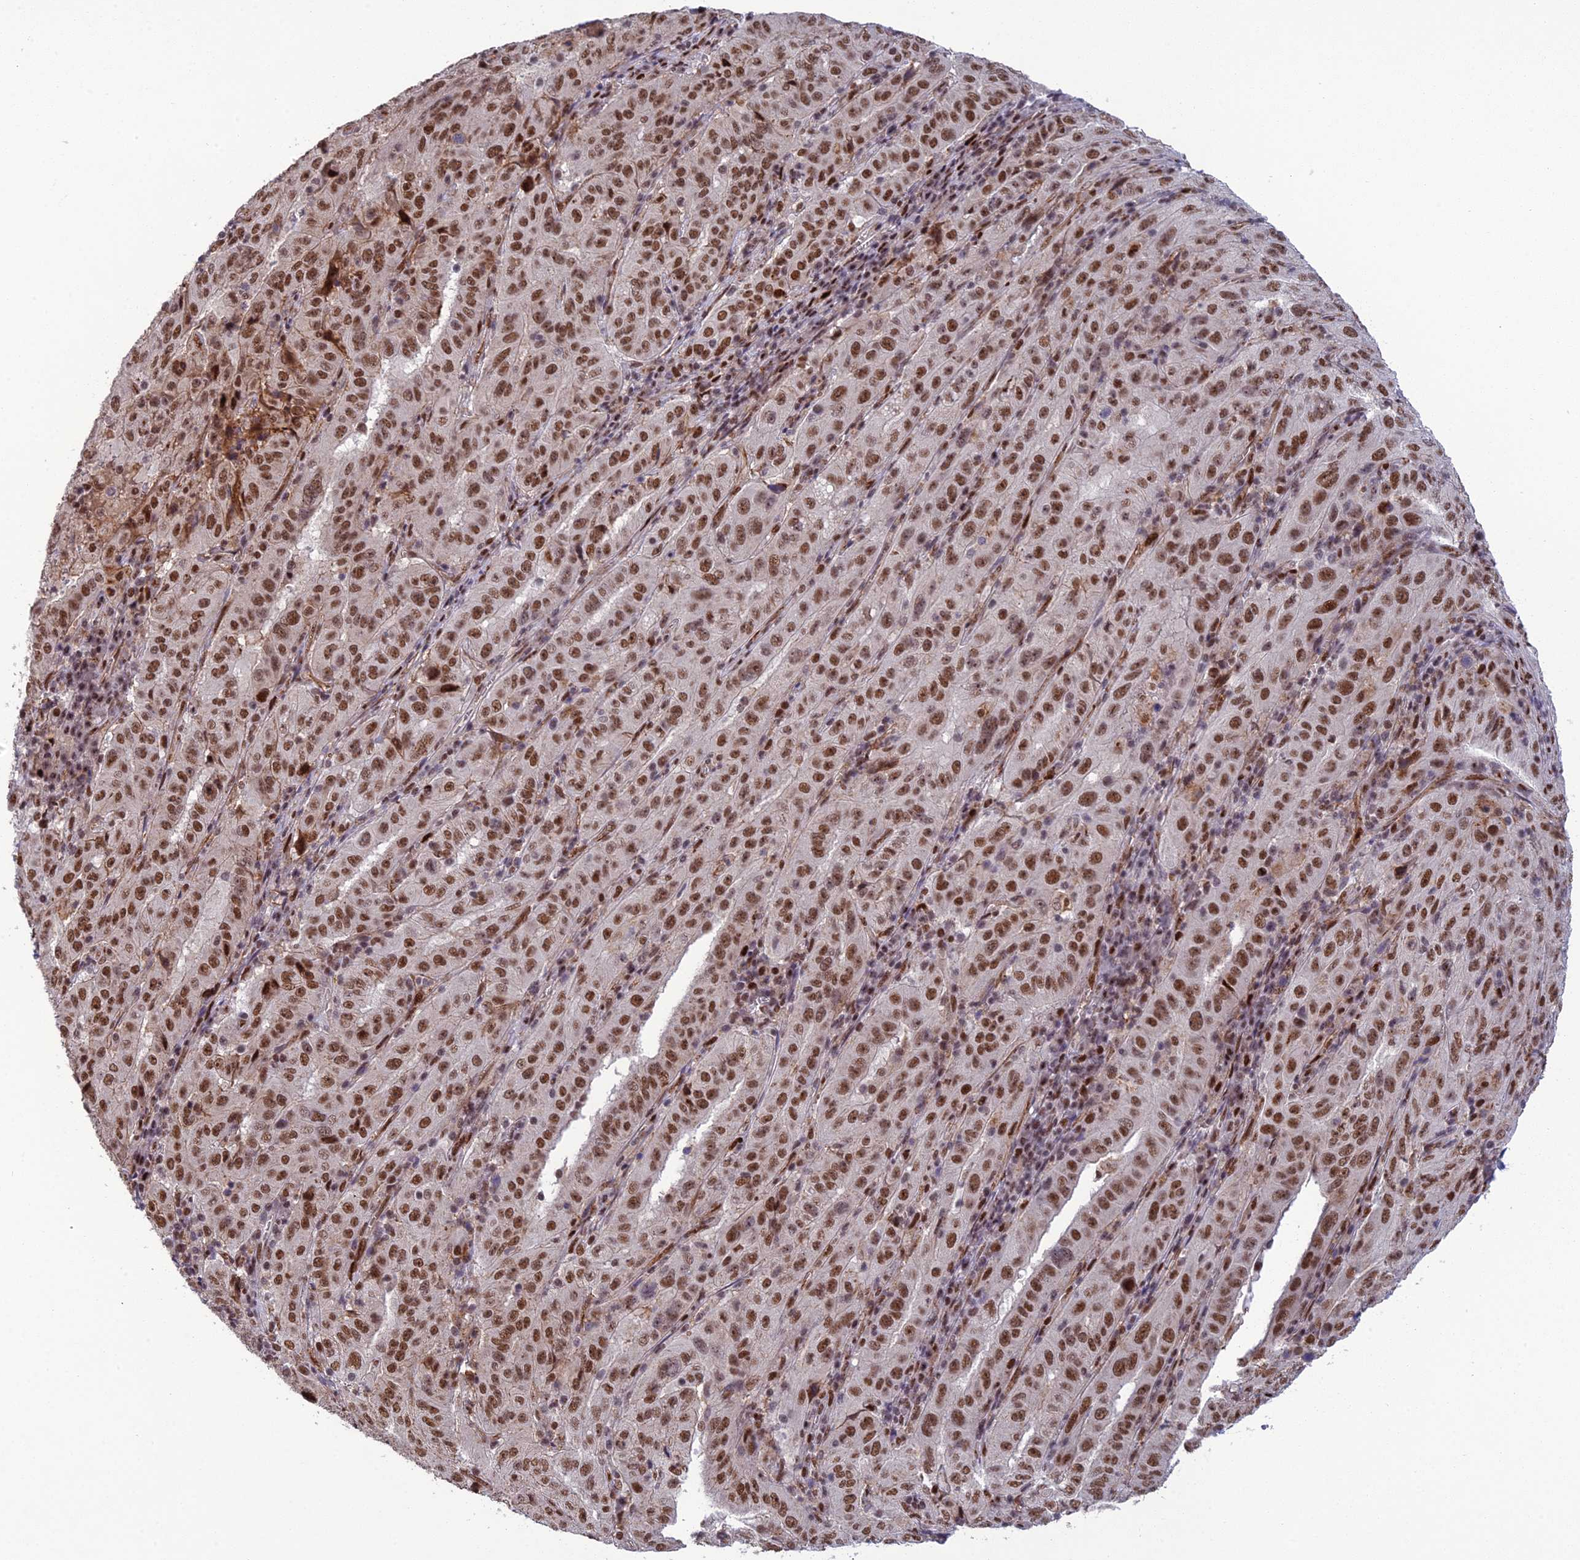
{"staining": {"intensity": "moderate", "quantity": ">75%", "location": "nuclear"}, "tissue": "pancreatic cancer", "cell_type": "Tumor cells", "image_type": "cancer", "snomed": [{"axis": "morphology", "description": "Adenocarcinoma, NOS"}, {"axis": "topography", "description": "Pancreas"}], "caption": "Immunohistochemical staining of human pancreatic cancer (adenocarcinoma) shows medium levels of moderate nuclear protein expression in about >75% of tumor cells. The protein is shown in brown color, while the nuclei are stained blue.", "gene": "RANBP3", "patient": {"sex": "male", "age": 63}}